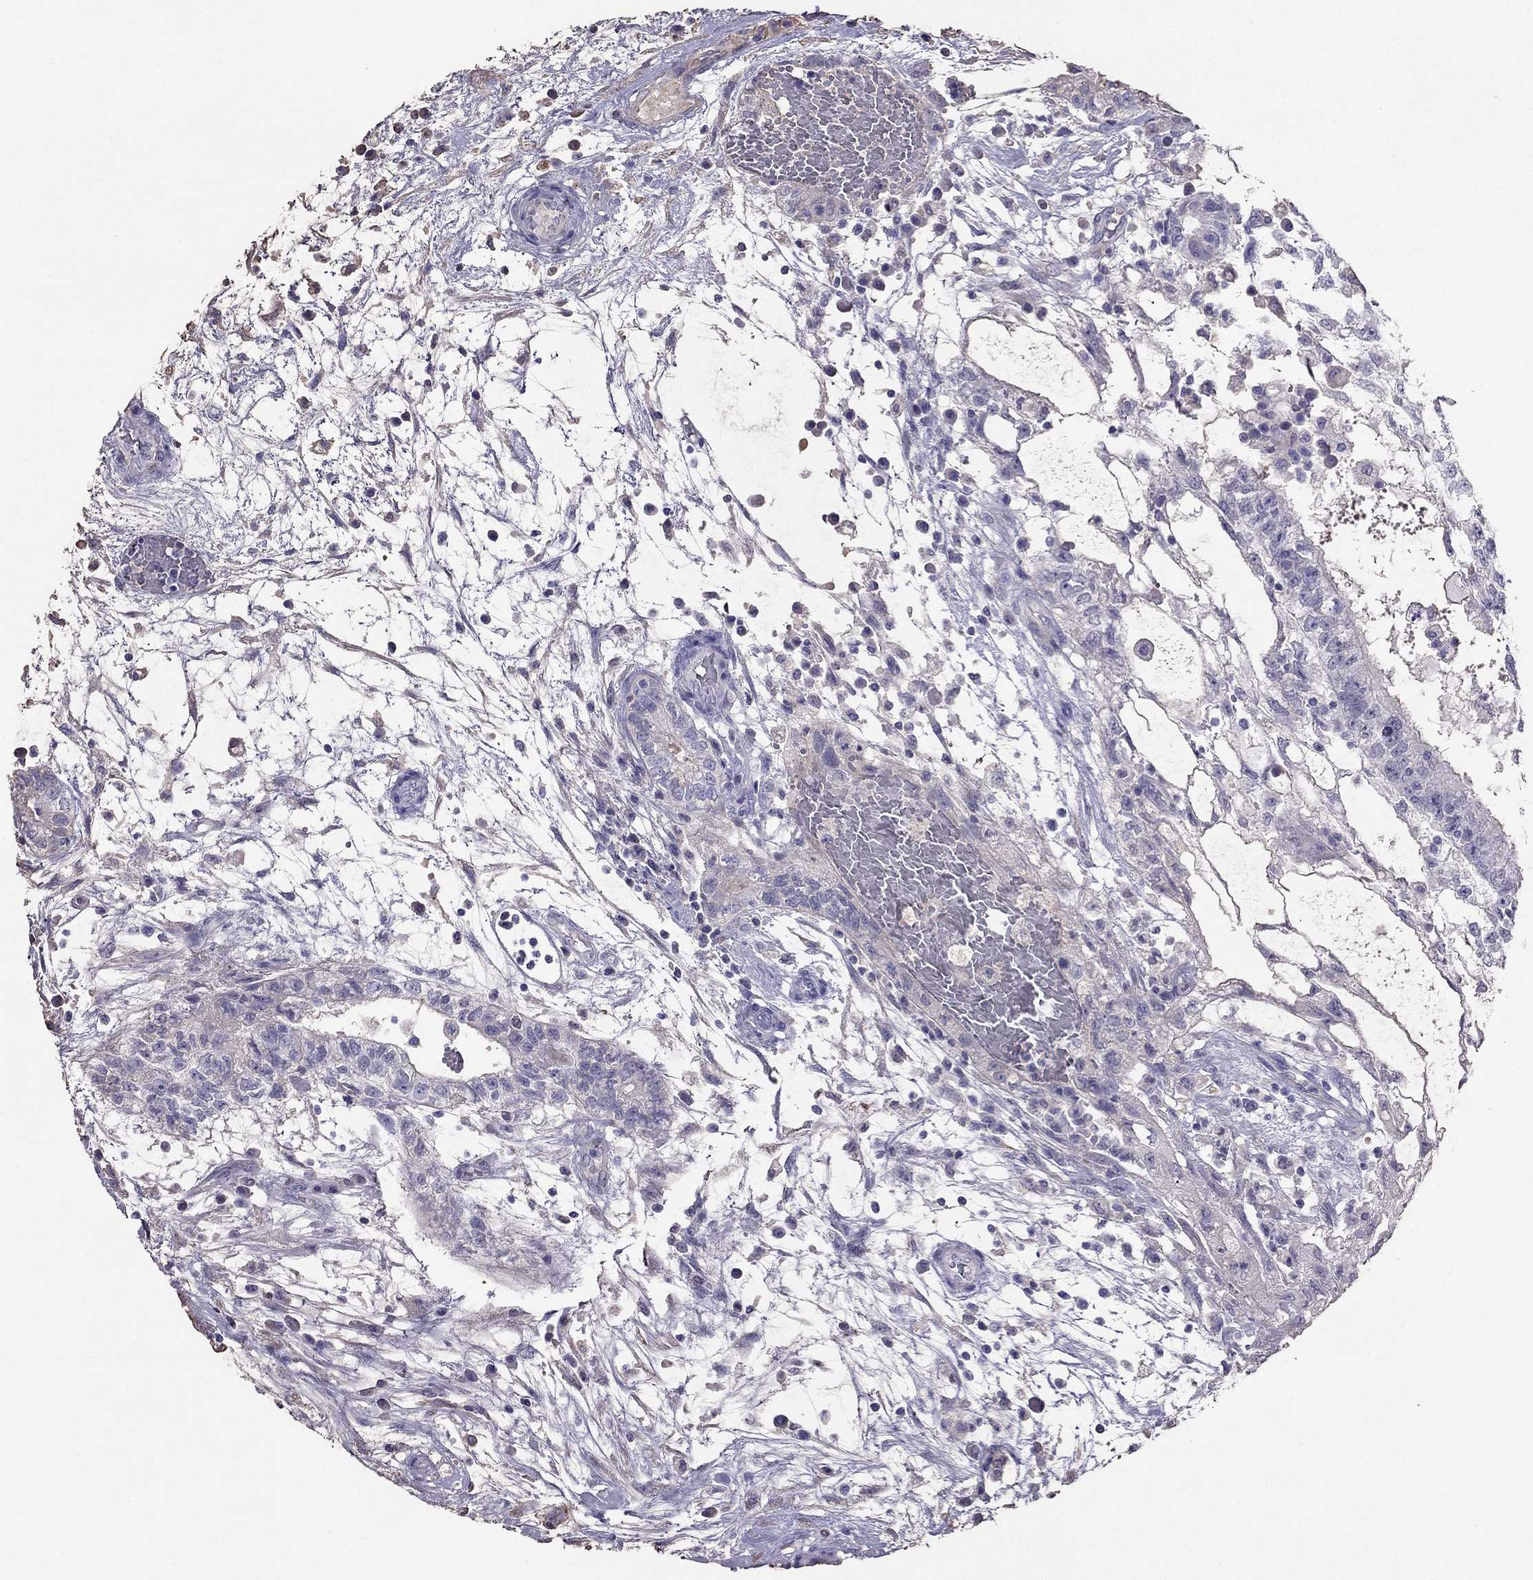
{"staining": {"intensity": "negative", "quantity": "none", "location": "none"}, "tissue": "testis cancer", "cell_type": "Tumor cells", "image_type": "cancer", "snomed": [{"axis": "morphology", "description": "Normal tissue, NOS"}, {"axis": "morphology", "description": "Carcinoma, Embryonal, NOS"}, {"axis": "topography", "description": "Testis"}, {"axis": "topography", "description": "Epididymis"}], "caption": "Tumor cells are negative for brown protein staining in testis cancer. (Stains: DAB (3,3'-diaminobenzidine) immunohistochemistry (IHC) with hematoxylin counter stain, Microscopy: brightfield microscopy at high magnification).", "gene": "TBC1D21", "patient": {"sex": "male", "age": 32}}